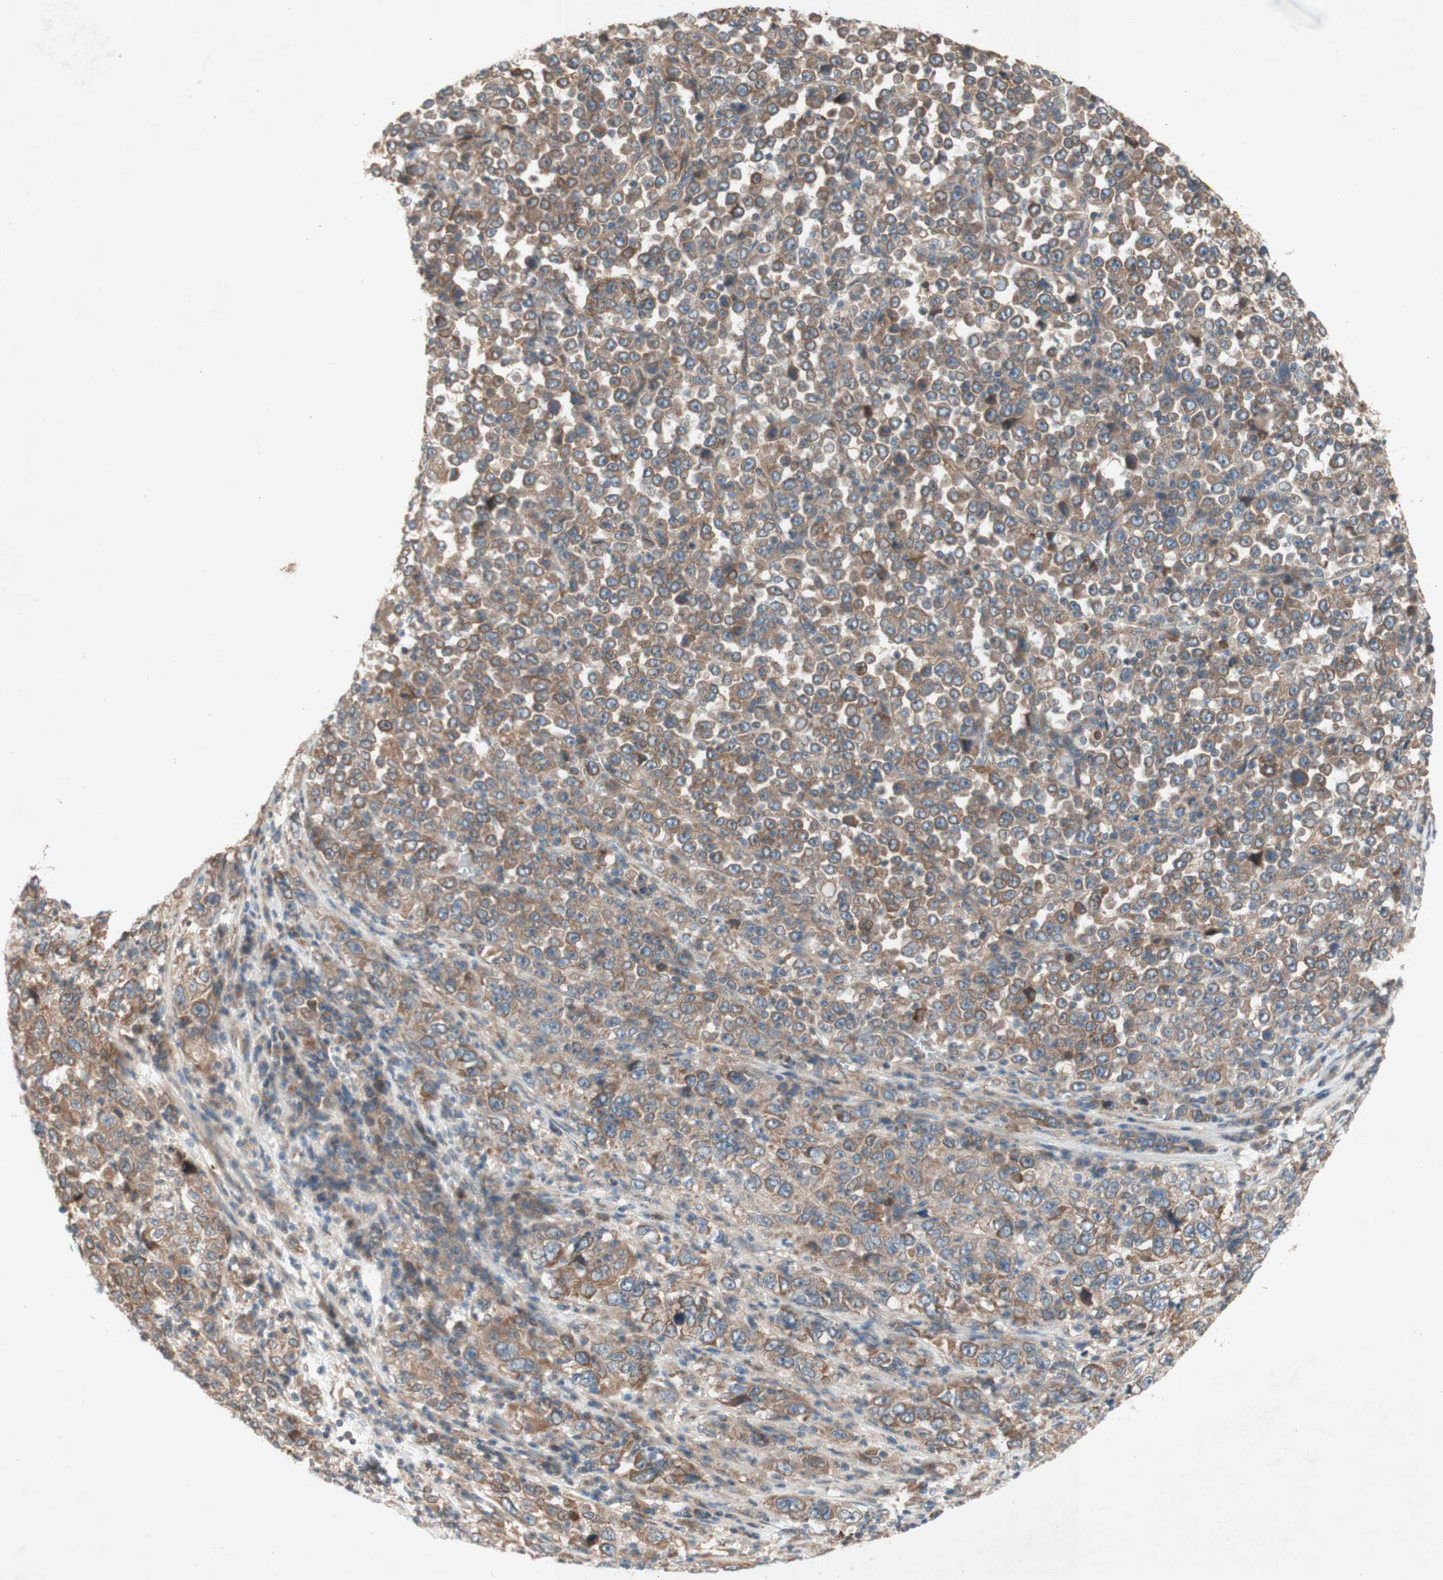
{"staining": {"intensity": "moderate", "quantity": ">75%", "location": "cytoplasmic/membranous"}, "tissue": "stomach cancer", "cell_type": "Tumor cells", "image_type": "cancer", "snomed": [{"axis": "morphology", "description": "Normal tissue, NOS"}, {"axis": "morphology", "description": "Adenocarcinoma, NOS"}, {"axis": "topography", "description": "Stomach, upper"}, {"axis": "topography", "description": "Stomach"}], "caption": "The immunohistochemical stain shows moderate cytoplasmic/membranous expression in tumor cells of stomach cancer tissue. Nuclei are stained in blue.", "gene": "SOCS2", "patient": {"sex": "male", "age": 59}}